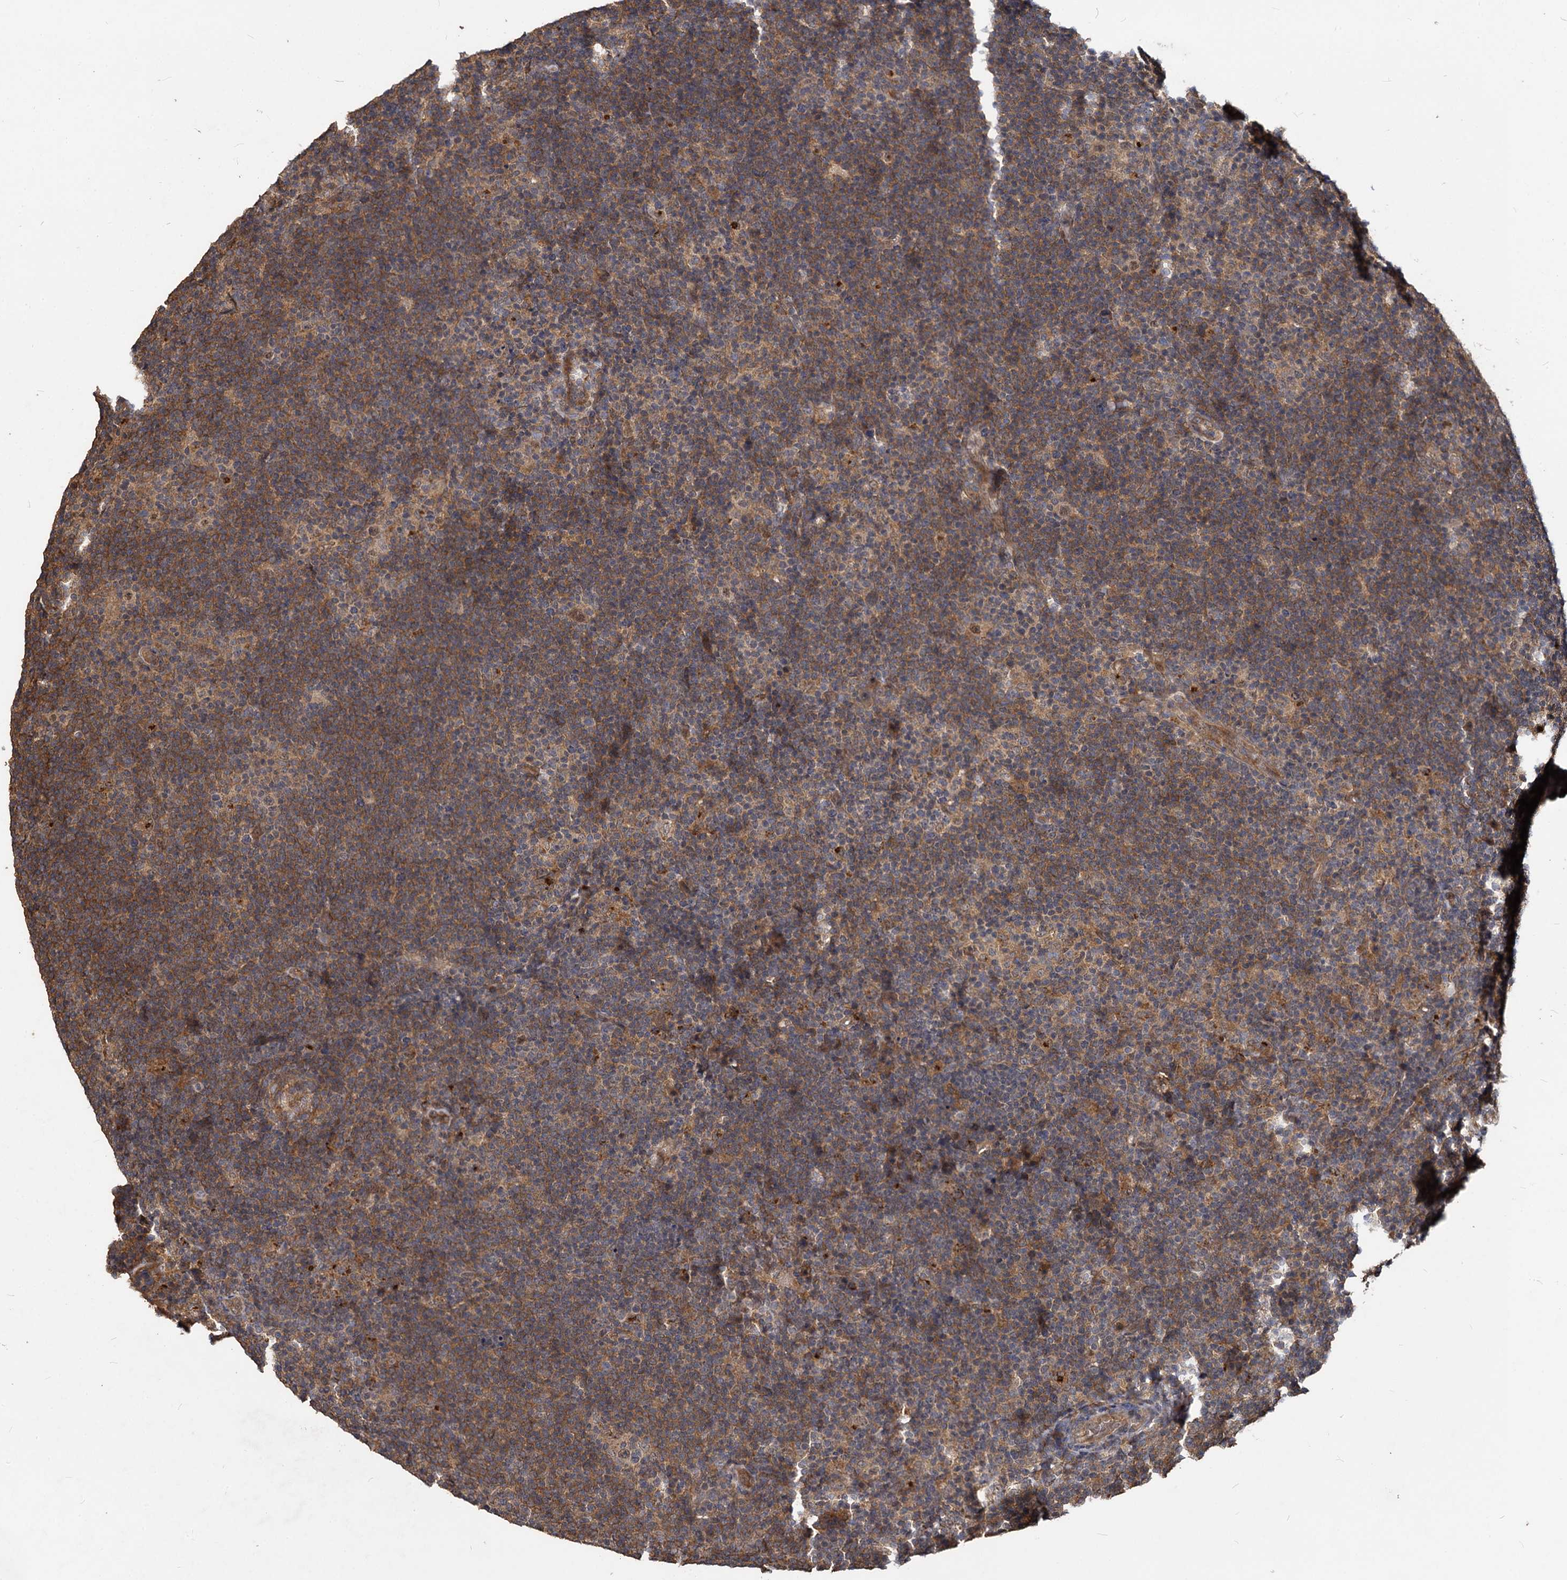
{"staining": {"intensity": "weak", "quantity": ">75%", "location": "cytoplasmic/membranous"}, "tissue": "lymphoma", "cell_type": "Tumor cells", "image_type": "cancer", "snomed": [{"axis": "morphology", "description": "Hodgkin's disease, NOS"}, {"axis": "topography", "description": "Lymph node"}], "caption": "Brown immunohistochemical staining in Hodgkin's disease displays weak cytoplasmic/membranous staining in approximately >75% of tumor cells.", "gene": "VPS51", "patient": {"sex": "female", "age": 57}}